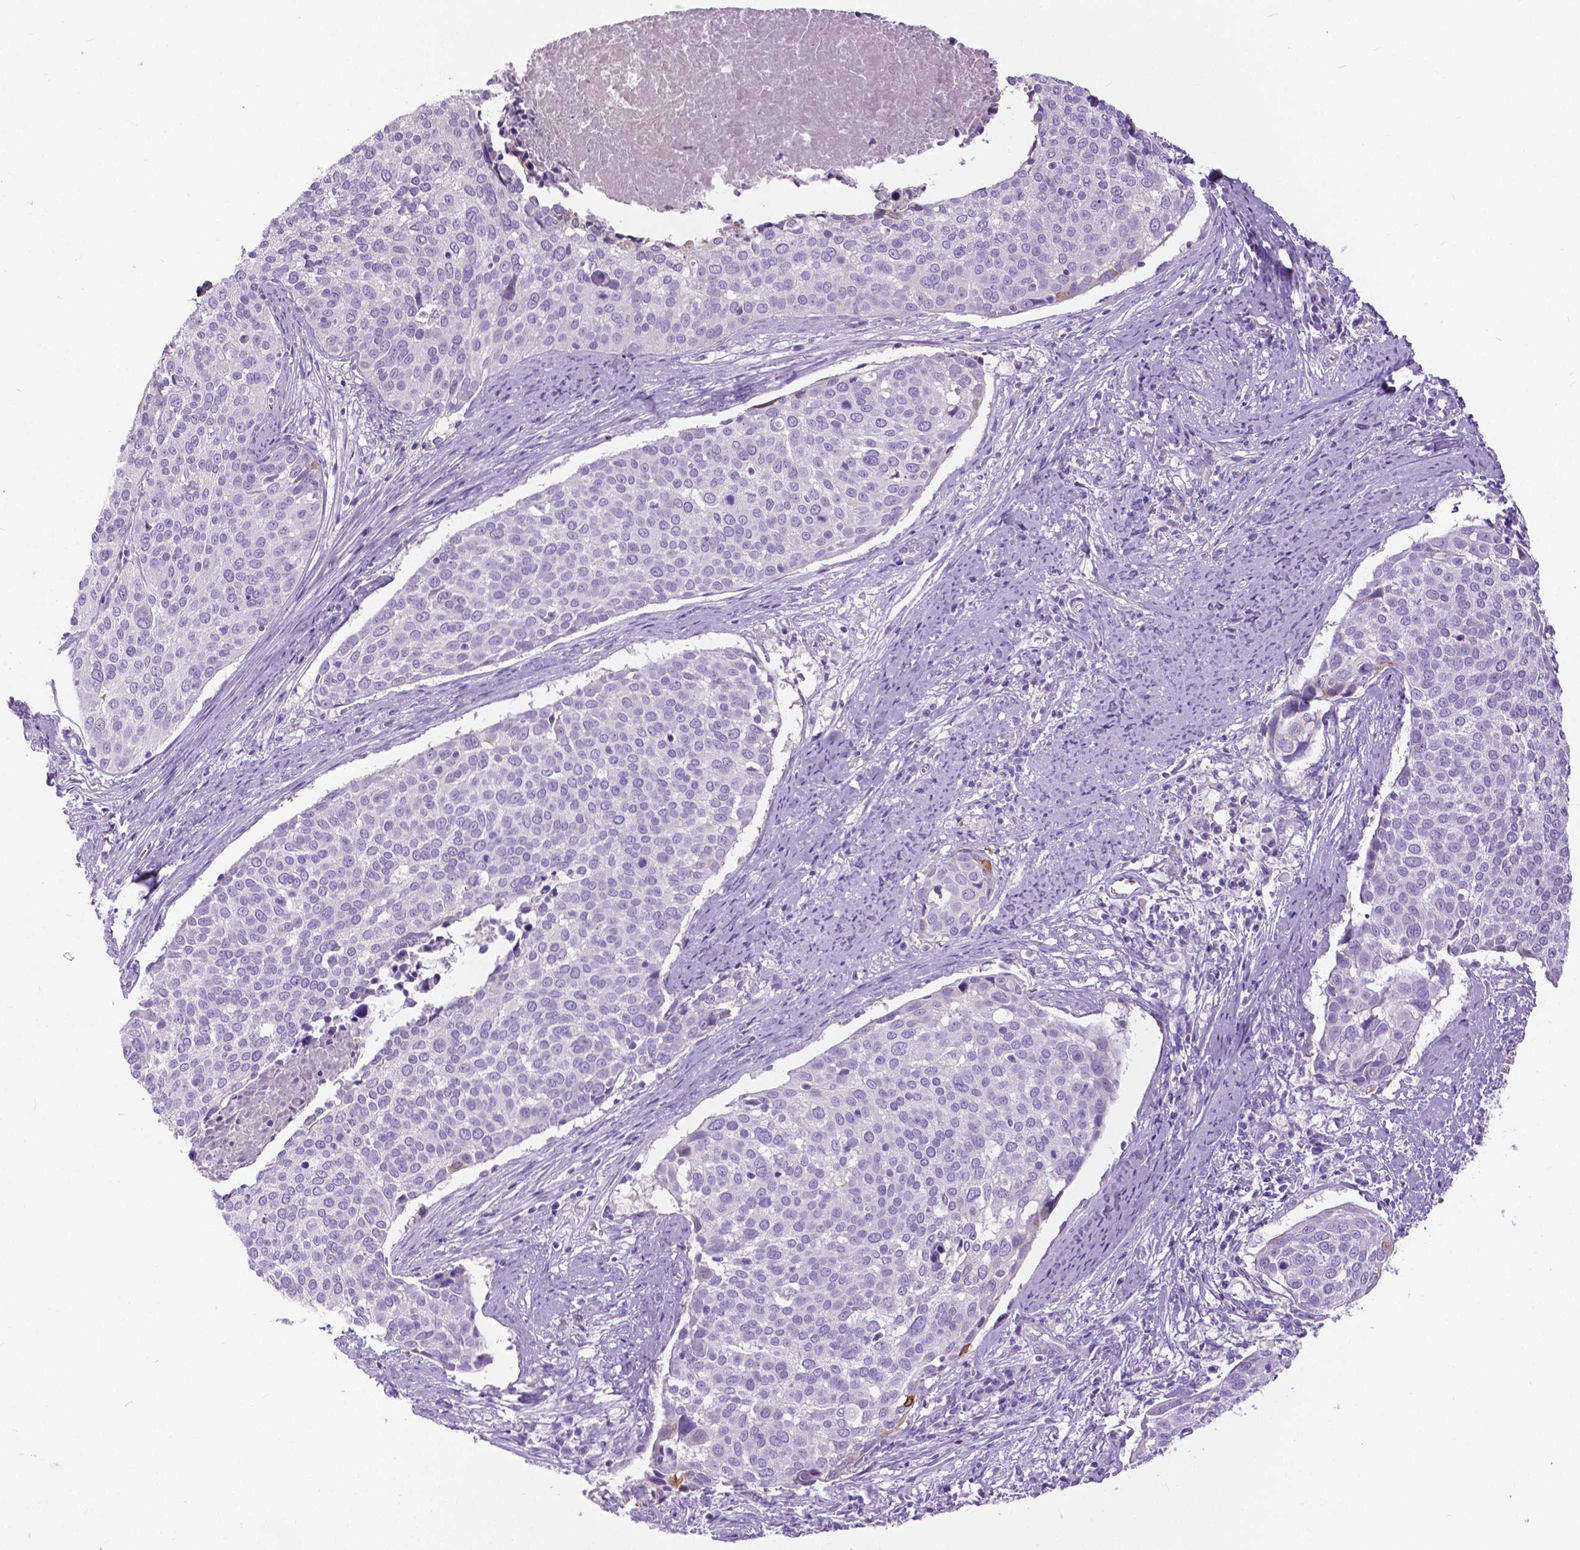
{"staining": {"intensity": "negative", "quantity": "none", "location": "none"}, "tissue": "cervical cancer", "cell_type": "Tumor cells", "image_type": "cancer", "snomed": [{"axis": "morphology", "description": "Squamous cell carcinoma, NOS"}, {"axis": "topography", "description": "Cervix"}], "caption": "Human cervical cancer (squamous cell carcinoma) stained for a protein using immunohistochemistry exhibits no expression in tumor cells.", "gene": "TP53TG5", "patient": {"sex": "female", "age": 39}}